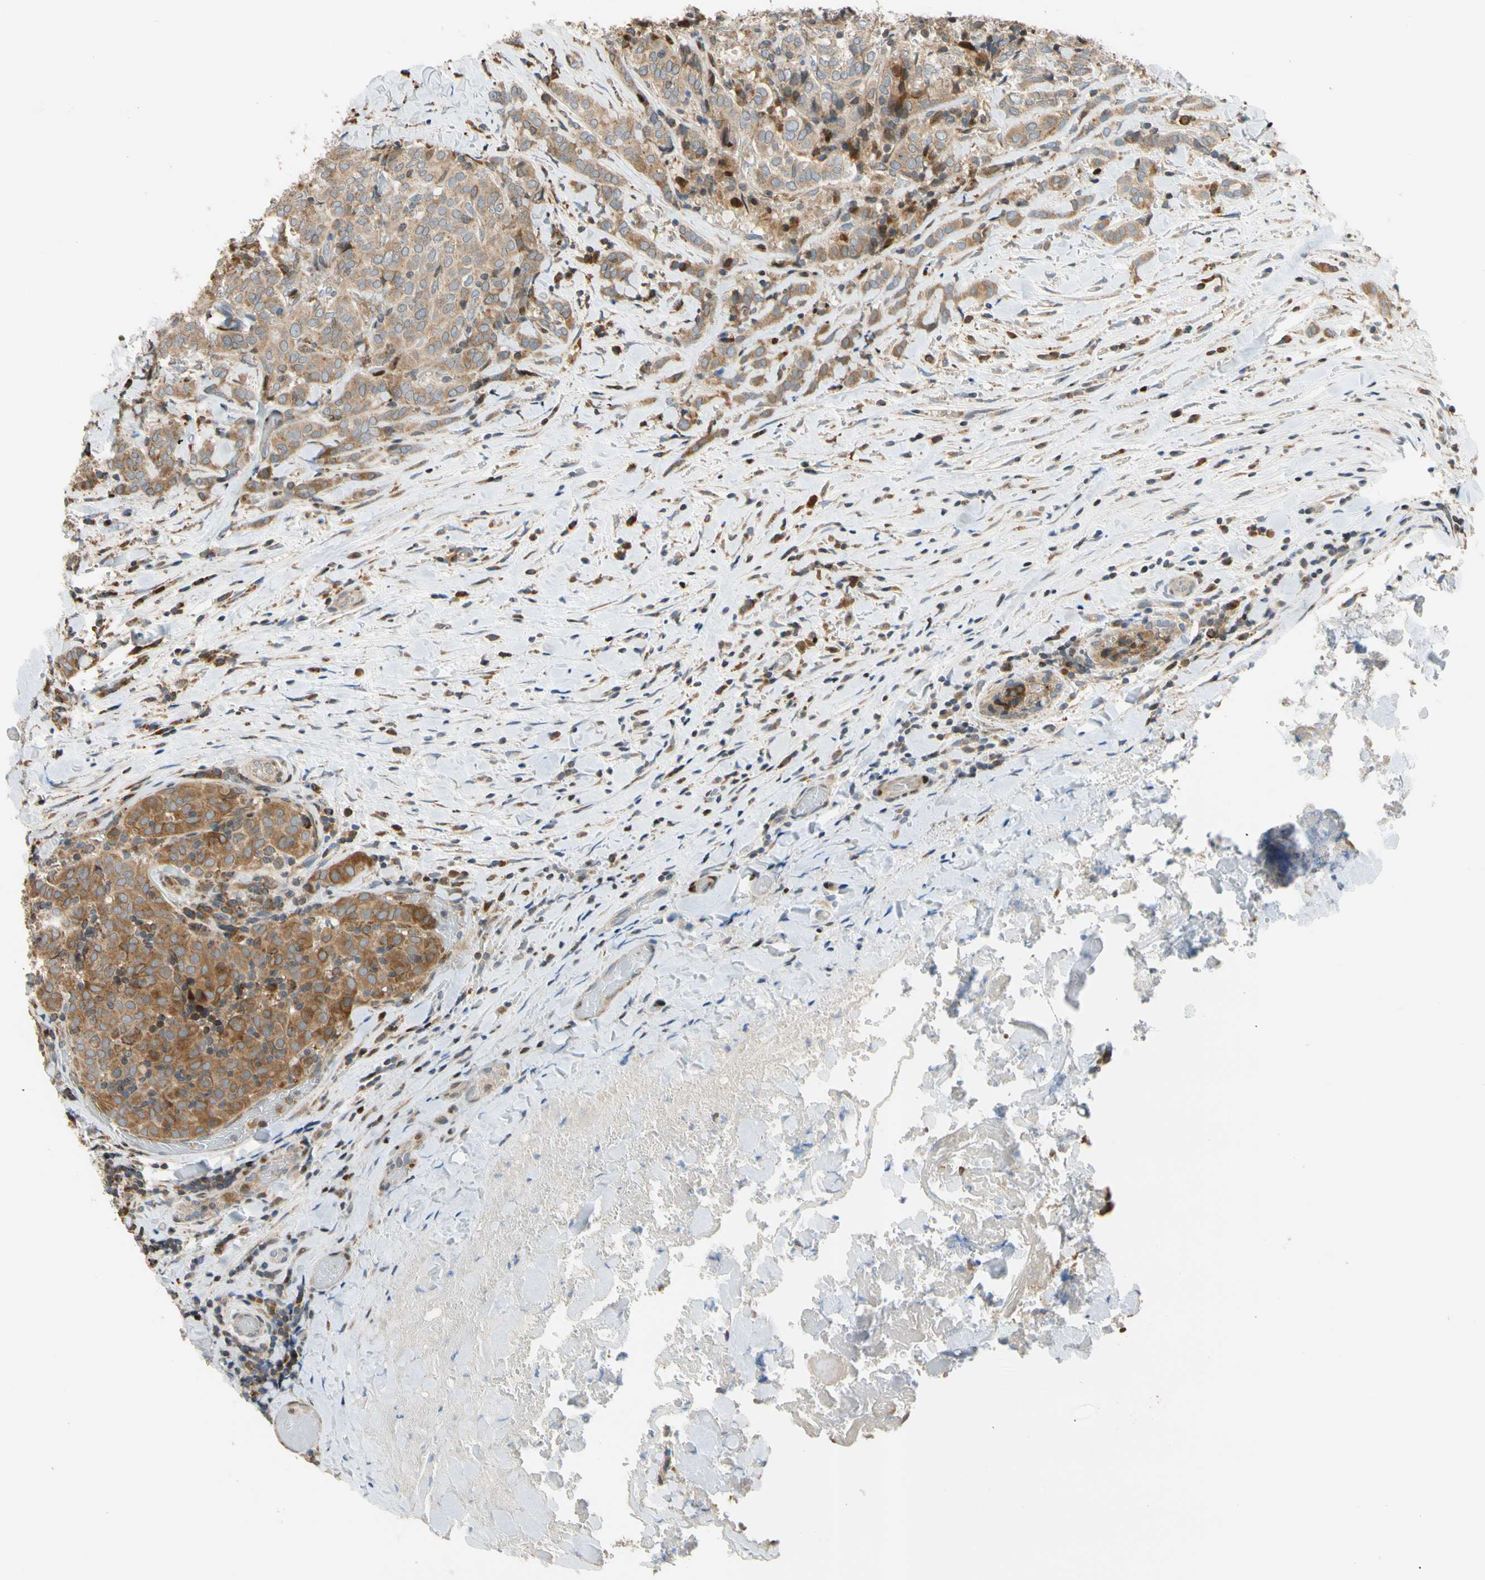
{"staining": {"intensity": "moderate", "quantity": ">75%", "location": "cytoplasmic/membranous"}, "tissue": "thyroid cancer", "cell_type": "Tumor cells", "image_type": "cancer", "snomed": [{"axis": "morphology", "description": "Normal tissue, NOS"}, {"axis": "morphology", "description": "Papillary adenocarcinoma, NOS"}, {"axis": "topography", "description": "Thyroid gland"}], "caption": "This micrograph exhibits IHC staining of human thyroid papillary adenocarcinoma, with medium moderate cytoplasmic/membranous expression in approximately >75% of tumor cells.", "gene": "IP6K2", "patient": {"sex": "female", "age": 30}}